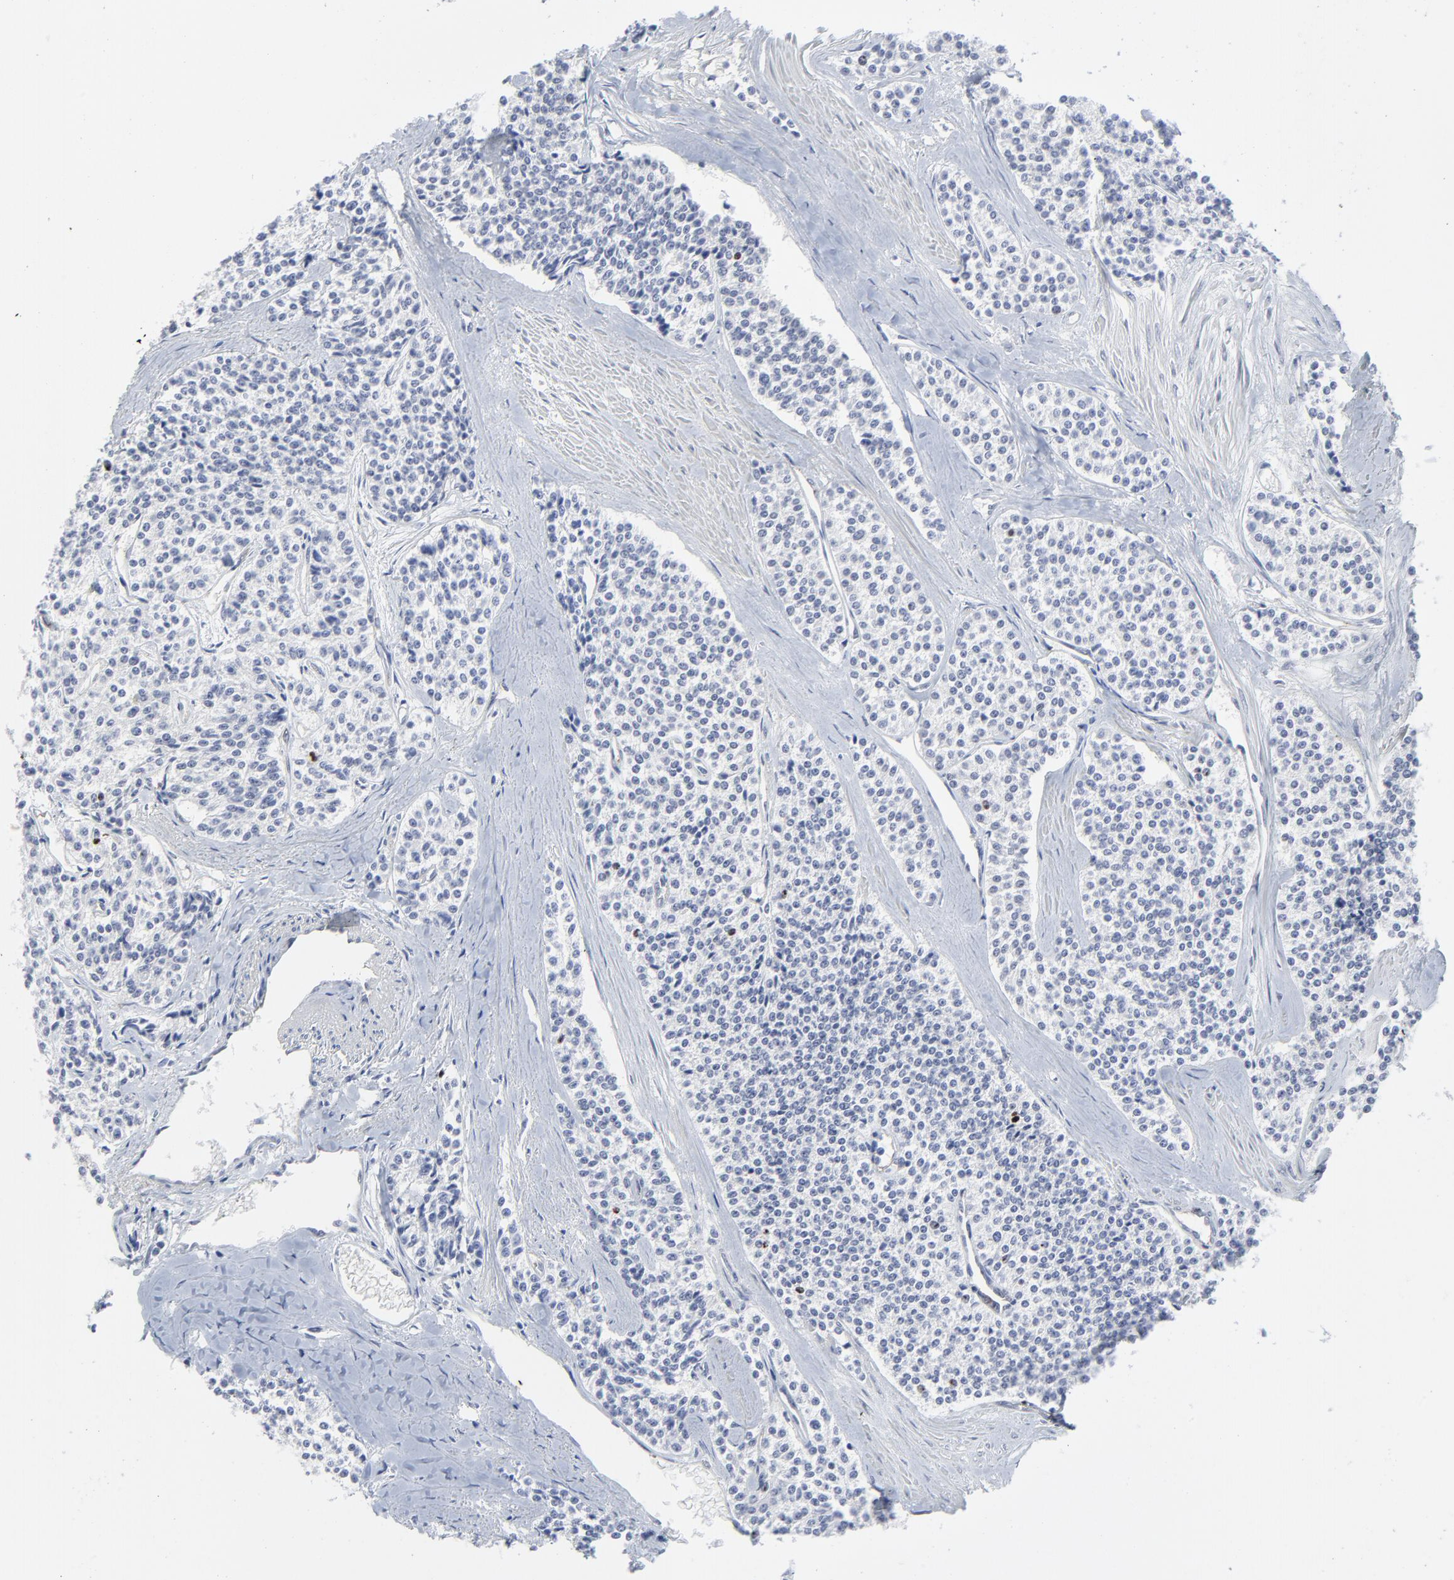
{"staining": {"intensity": "negative", "quantity": "none", "location": "none"}, "tissue": "carcinoid", "cell_type": "Tumor cells", "image_type": "cancer", "snomed": [{"axis": "morphology", "description": "Carcinoid, malignant, NOS"}, {"axis": "topography", "description": "Stomach"}], "caption": "This is an immunohistochemistry histopathology image of carcinoid. There is no positivity in tumor cells.", "gene": "ZNF589", "patient": {"sex": "female", "age": 76}}